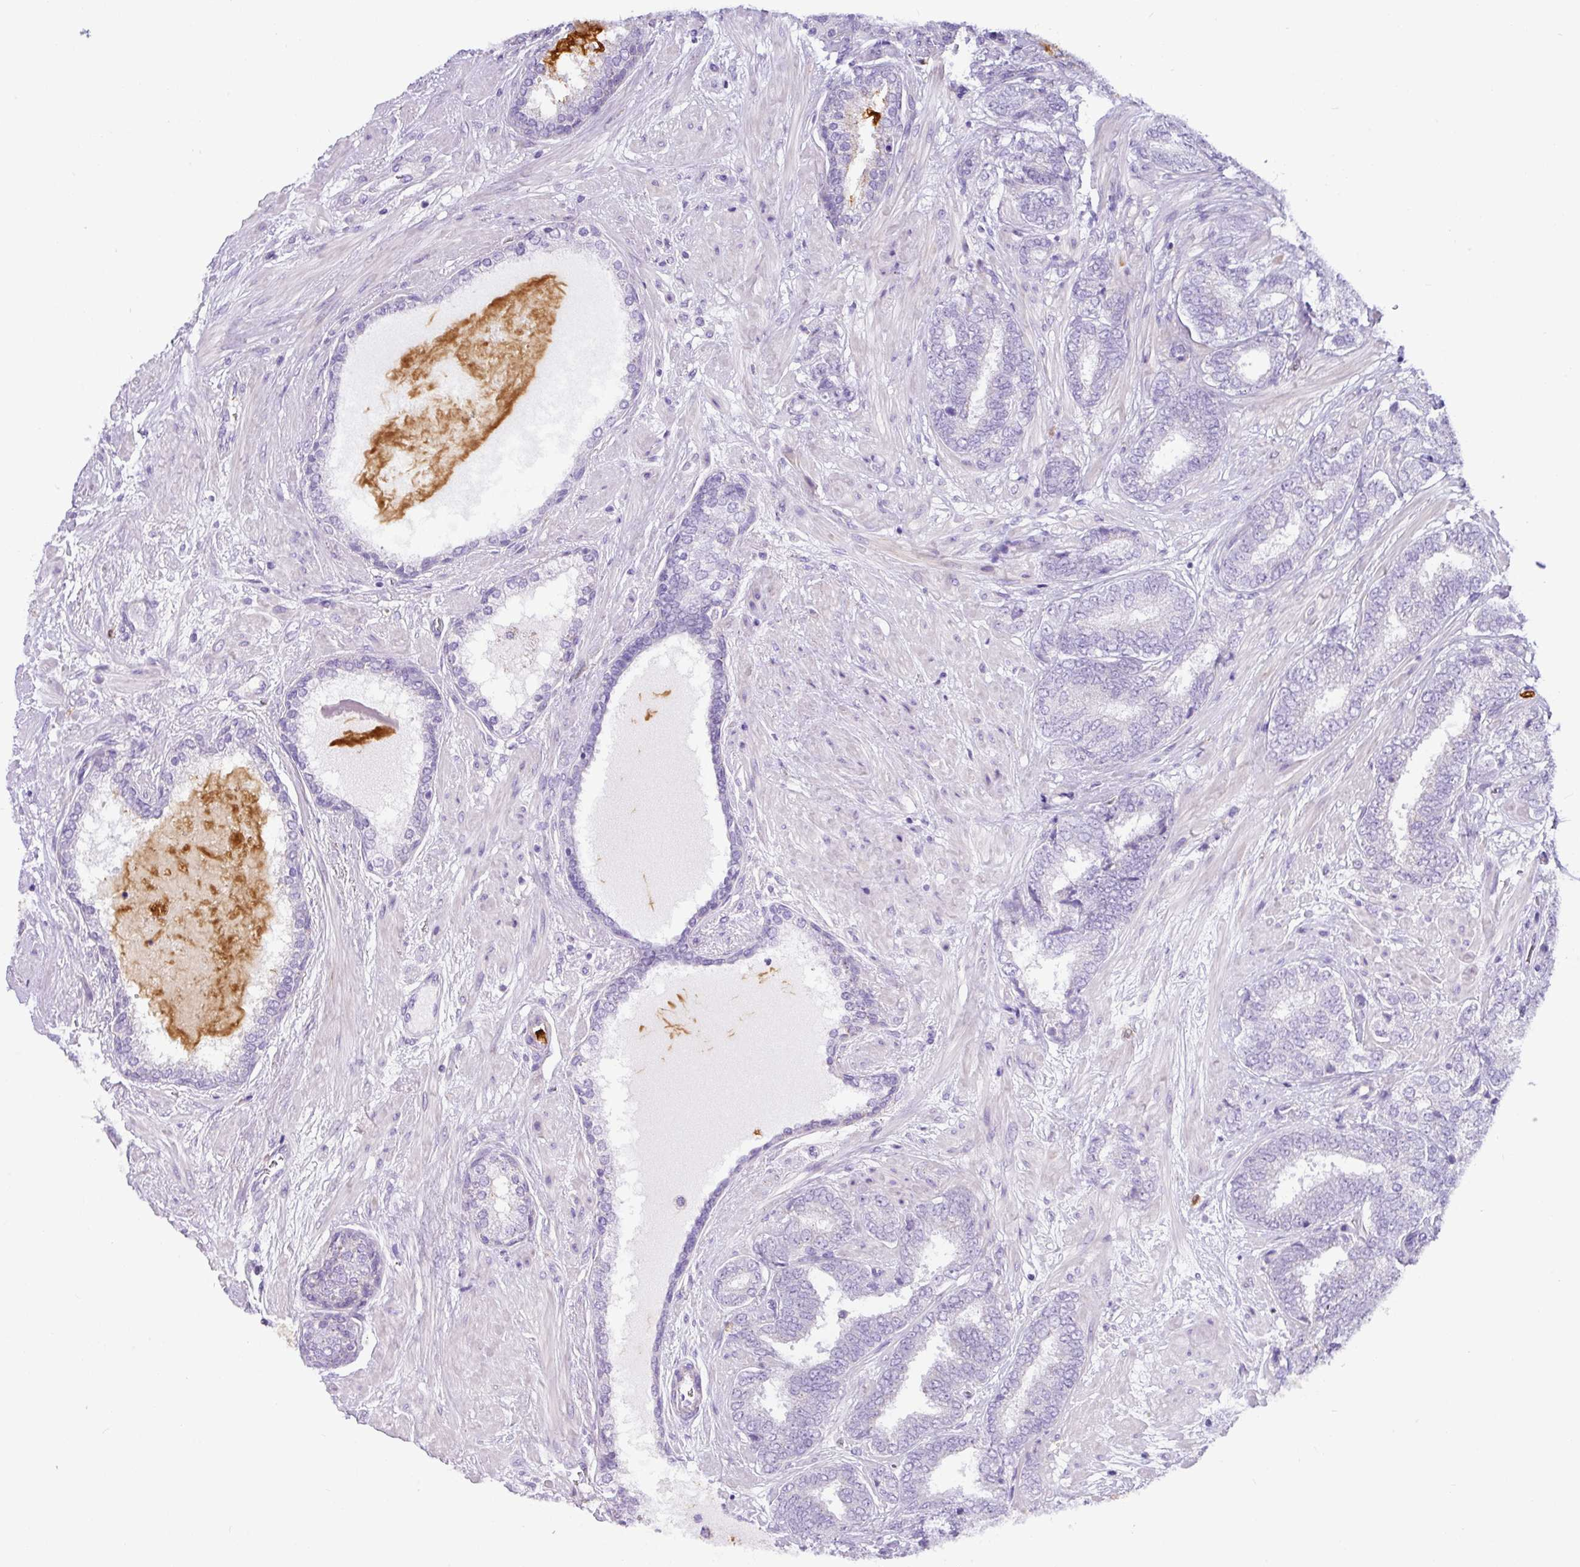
{"staining": {"intensity": "negative", "quantity": "none", "location": "none"}, "tissue": "prostate cancer", "cell_type": "Tumor cells", "image_type": "cancer", "snomed": [{"axis": "morphology", "description": "Adenocarcinoma, High grade"}, {"axis": "topography", "description": "Prostate"}], "caption": "The IHC histopathology image has no significant staining in tumor cells of prostate cancer tissue. Brightfield microscopy of immunohistochemistry (IHC) stained with DAB (brown) and hematoxylin (blue), captured at high magnification.", "gene": "SH2D3C", "patient": {"sex": "male", "age": 72}}